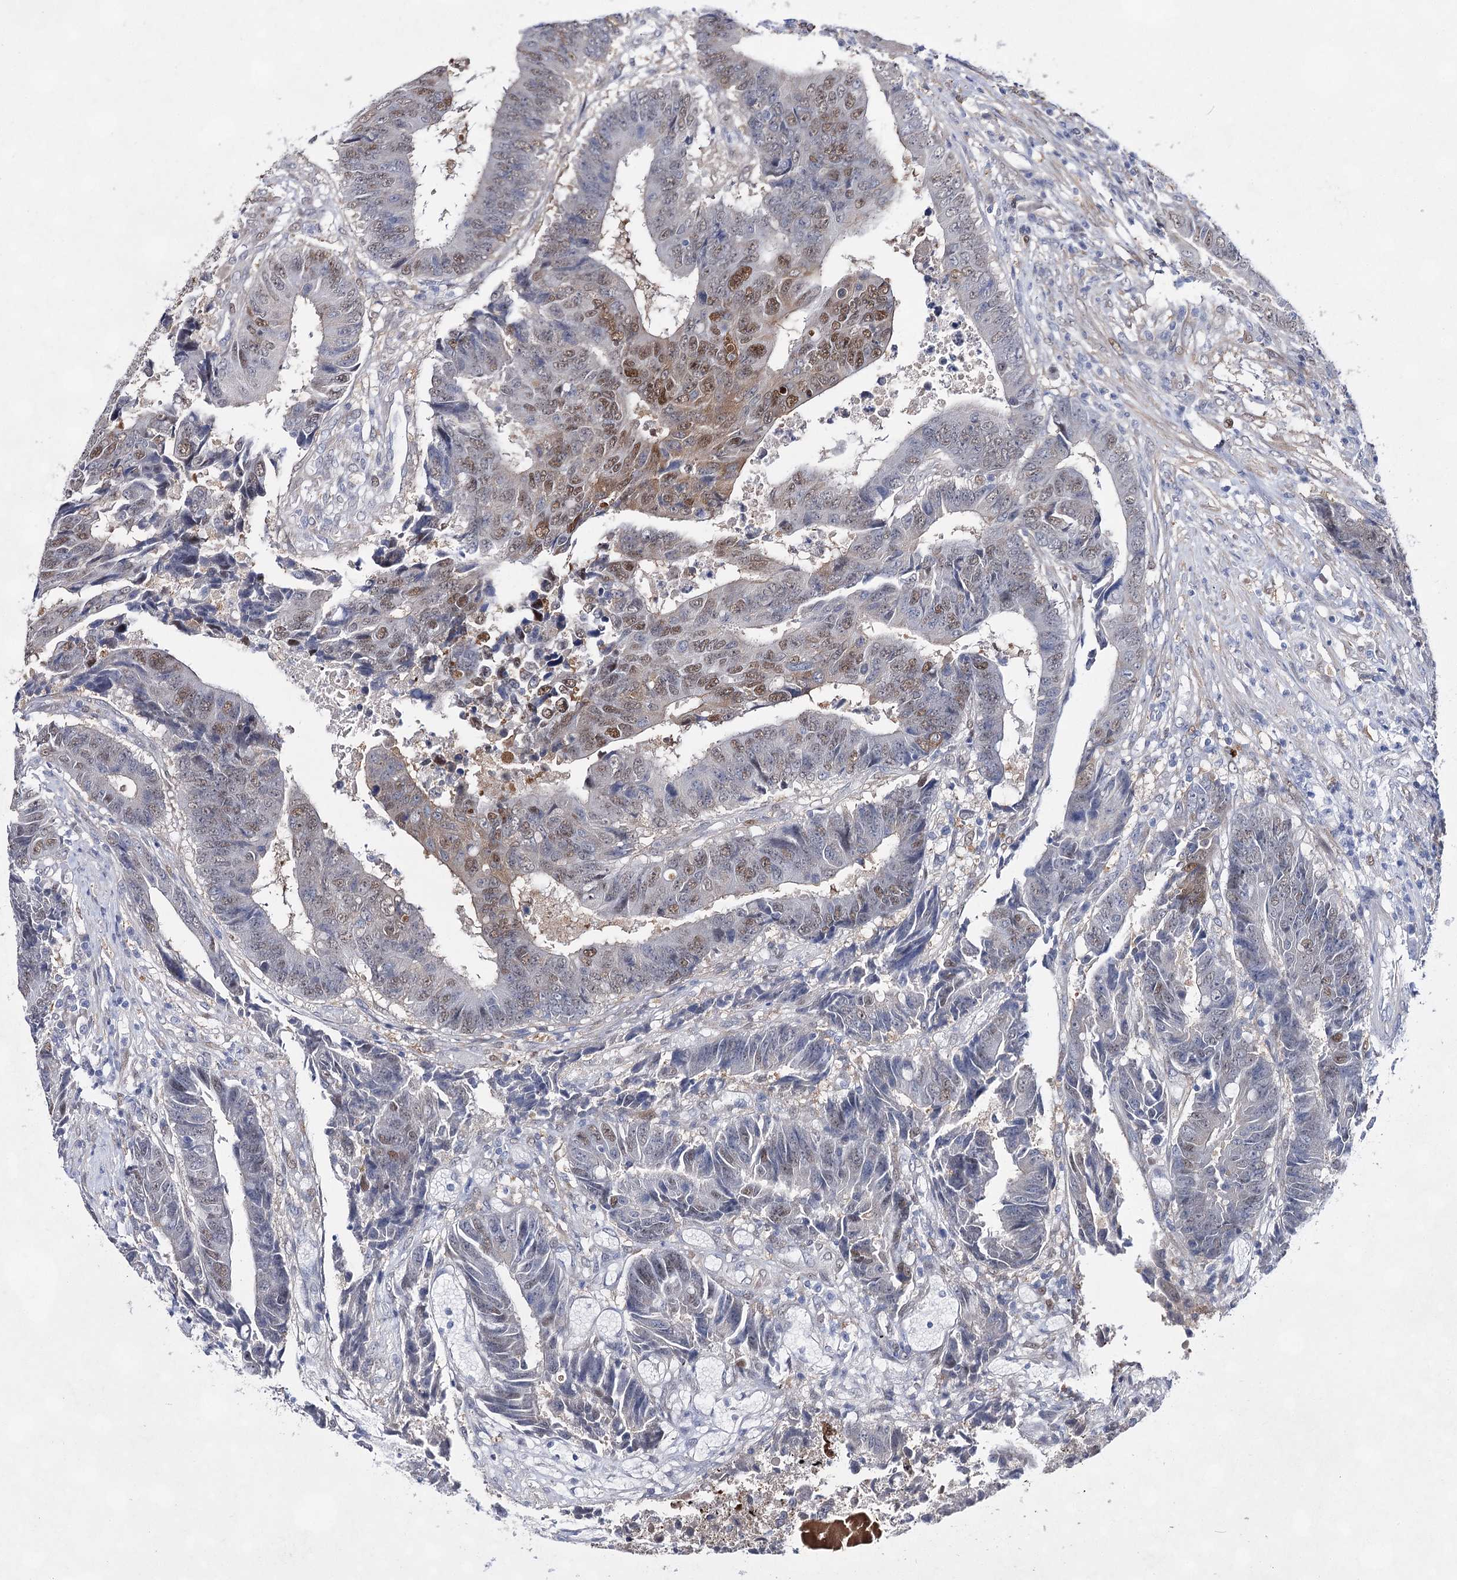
{"staining": {"intensity": "moderate", "quantity": "25%-75%", "location": "nuclear"}, "tissue": "colorectal cancer", "cell_type": "Tumor cells", "image_type": "cancer", "snomed": [{"axis": "morphology", "description": "Adenocarcinoma, NOS"}, {"axis": "topography", "description": "Rectum"}], "caption": "An image showing moderate nuclear positivity in approximately 25%-75% of tumor cells in colorectal cancer, as visualized by brown immunohistochemical staining.", "gene": "UGDH", "patient": {"sex": "male", "age": 84}}